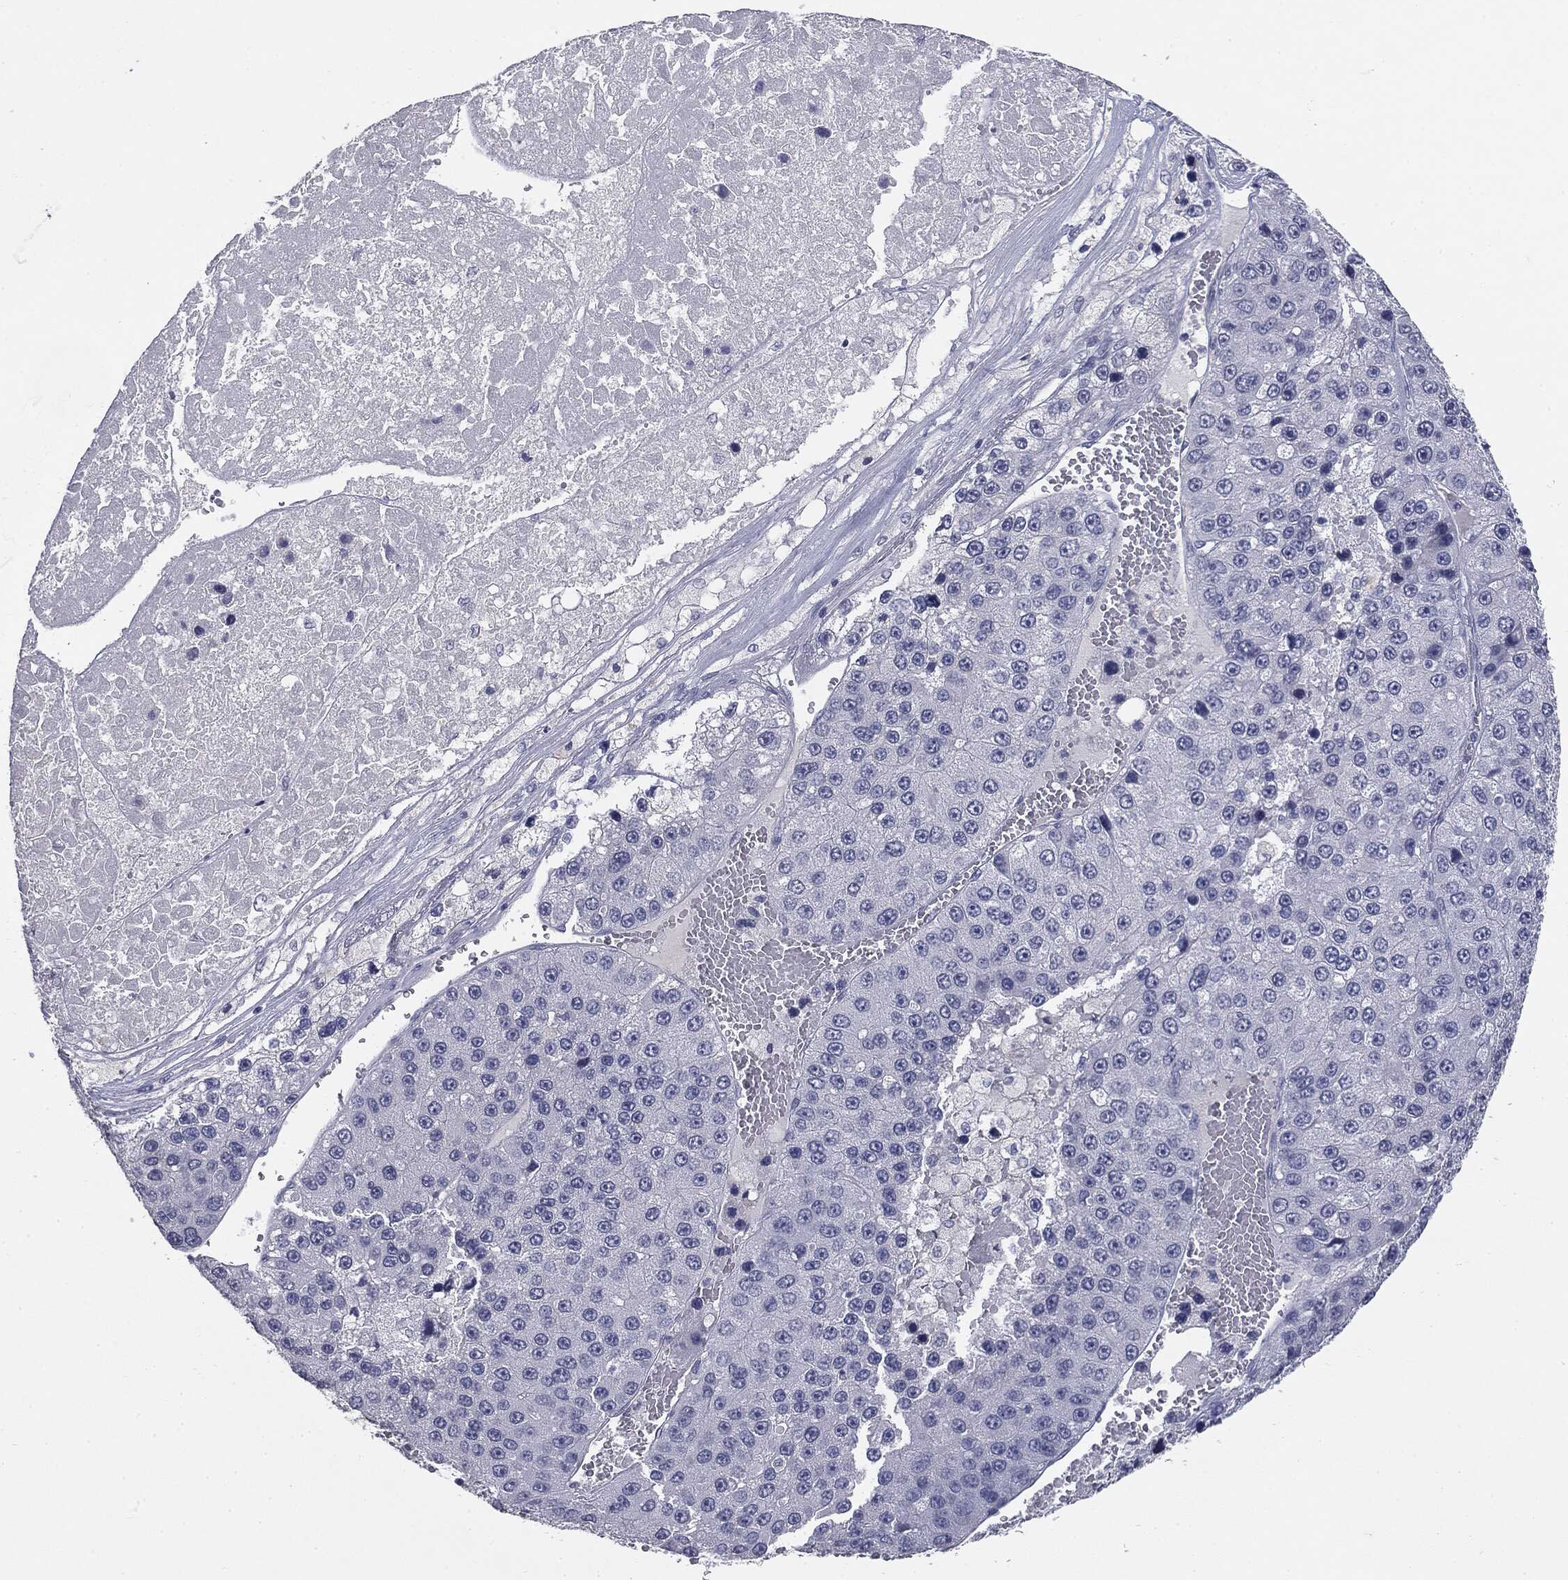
{"staining": {"intensity": "negative", "quantity": "none", "location": "none"}, "tissue": "liver cancer", "cell_type": "Tumor cells", "image_type": "cancer", "snomed": [{"axis": "morphology", "description": "Carcinoma, Hepatocellular, NOS"}, {"axis": "topography", "description": "Liver"}], "caption": "IHC micrograph of neoplastic tissue: human hepatocellular carcinoma (liver) stained with DAB (3,3'-diaminobenzidine) exhibits no significant protein expression in tumor cells. (Immunohistochemistry (ihc), brightfield microscopy, high magnification).", "gene": "MUC1", "patient": {"sex": "female", "age": 73}}